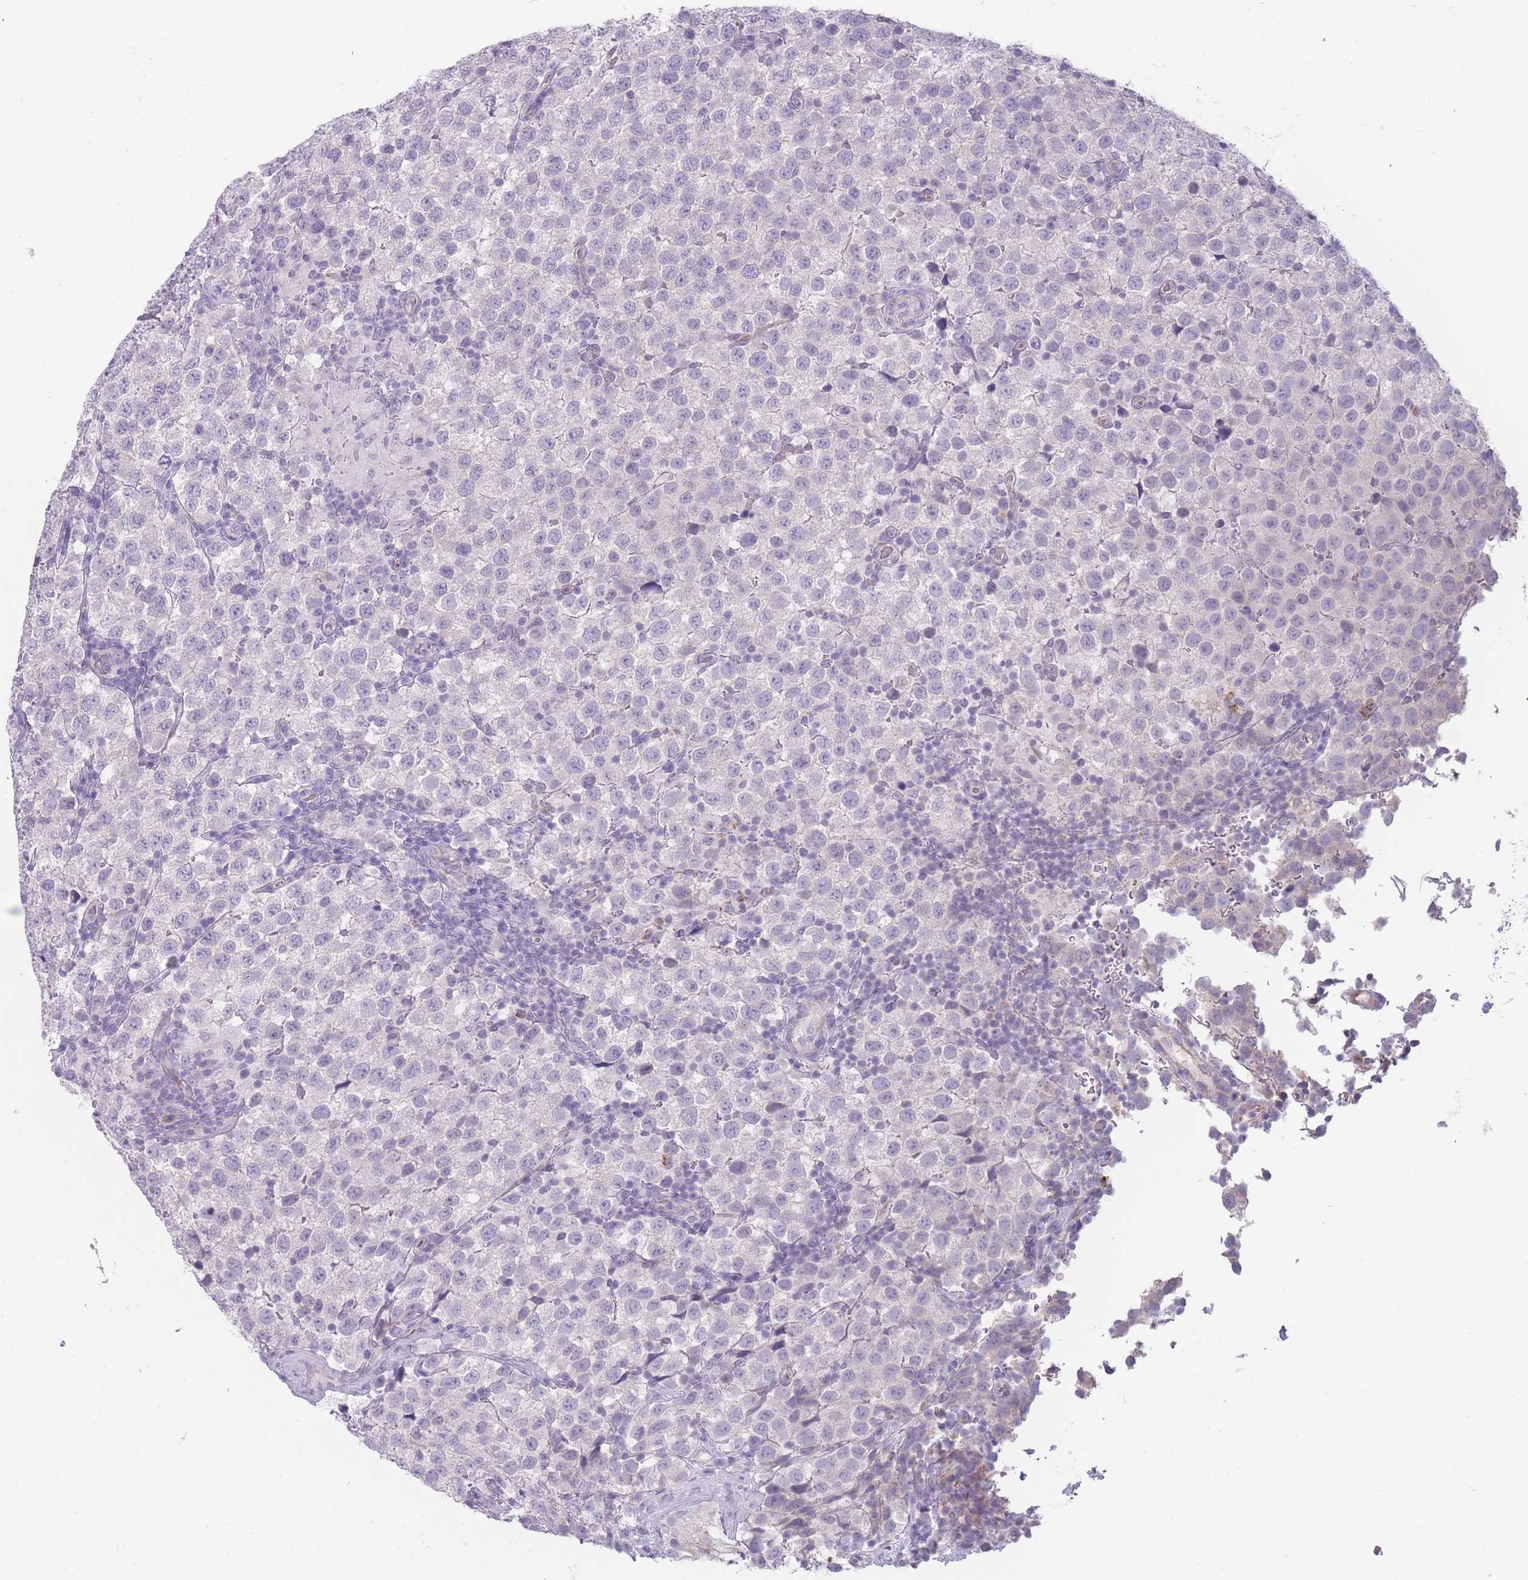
{"staining": {"intensity": "negative", "quantity": "none", "location": "none"}, "tissue": "testis cancer", "cell_type": "Tumor cells", "image_type": "cancer", "snomed": [{"axis": "morphology", "description": "Seminoma, NOS"}, {"axis": "topography", "description": "Testis"}], "caption": "Testis seminoma stained for a protein using IHC shows no staining tumor cells.", "gene": "DCANP1", "patient": {"sex": "male", "age": 34}}